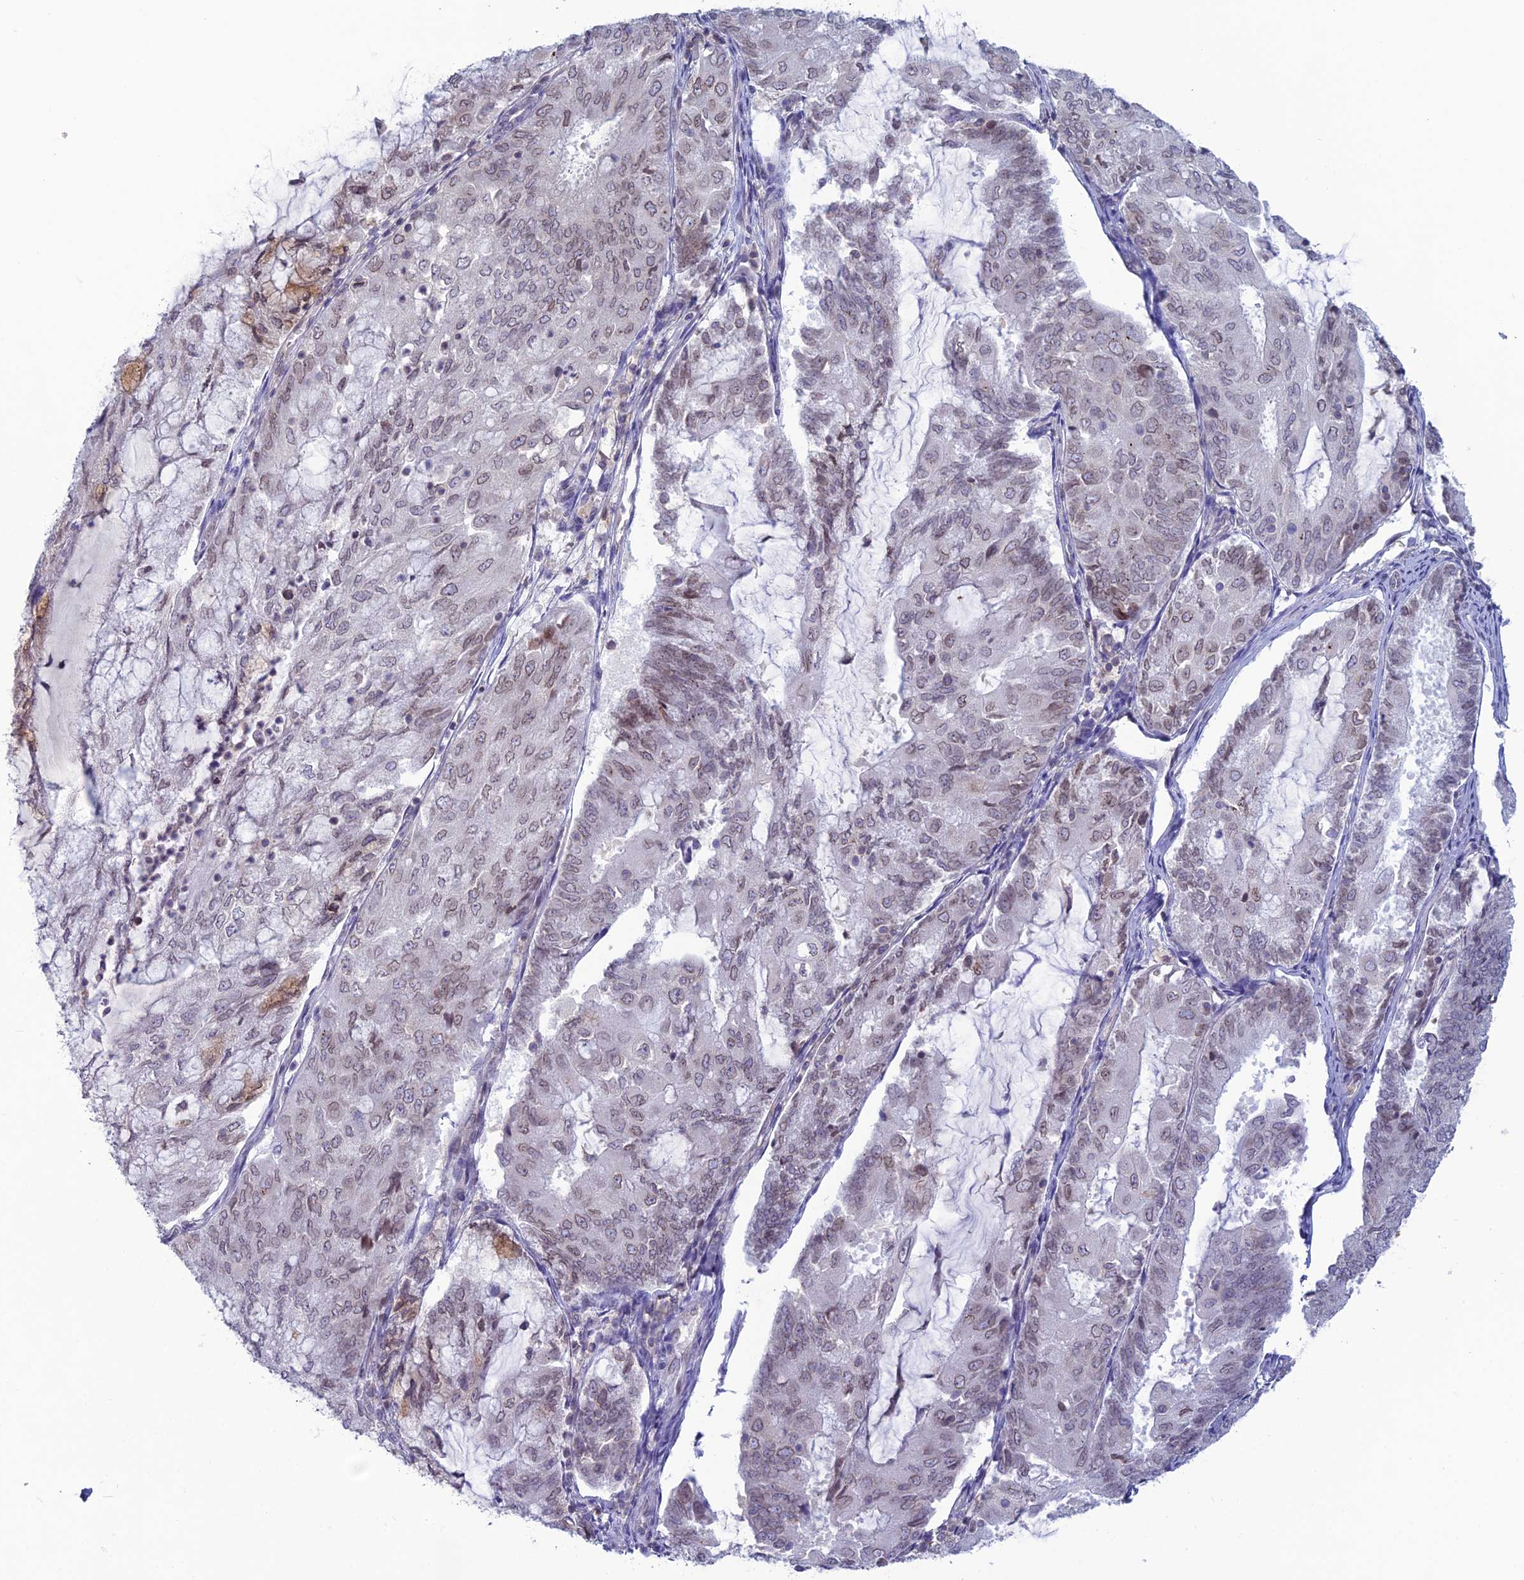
{"staining": {"intensity": "weak", "quantity": "25%-75%", "location": "cytoplasmic/membranous,nuclear"}, "tissue": "endometrial cancer", "cell_type": "Tumor cells", "image_type": "cancer", "snomed": [{"axis": "morphology", "description": "Adenocarcinoma, NOS"}, {"axis": "topography", "description": "Endometrium"}], "caption": "Protein expression analysis of human endometrial adenocarcinoma reveals weak cytoplasmic/membranous and nuclear expression in approximately 25%-75% of tumor cells.", "gene": "WDR46", "patient": {"sex": "female", "age": 81}}